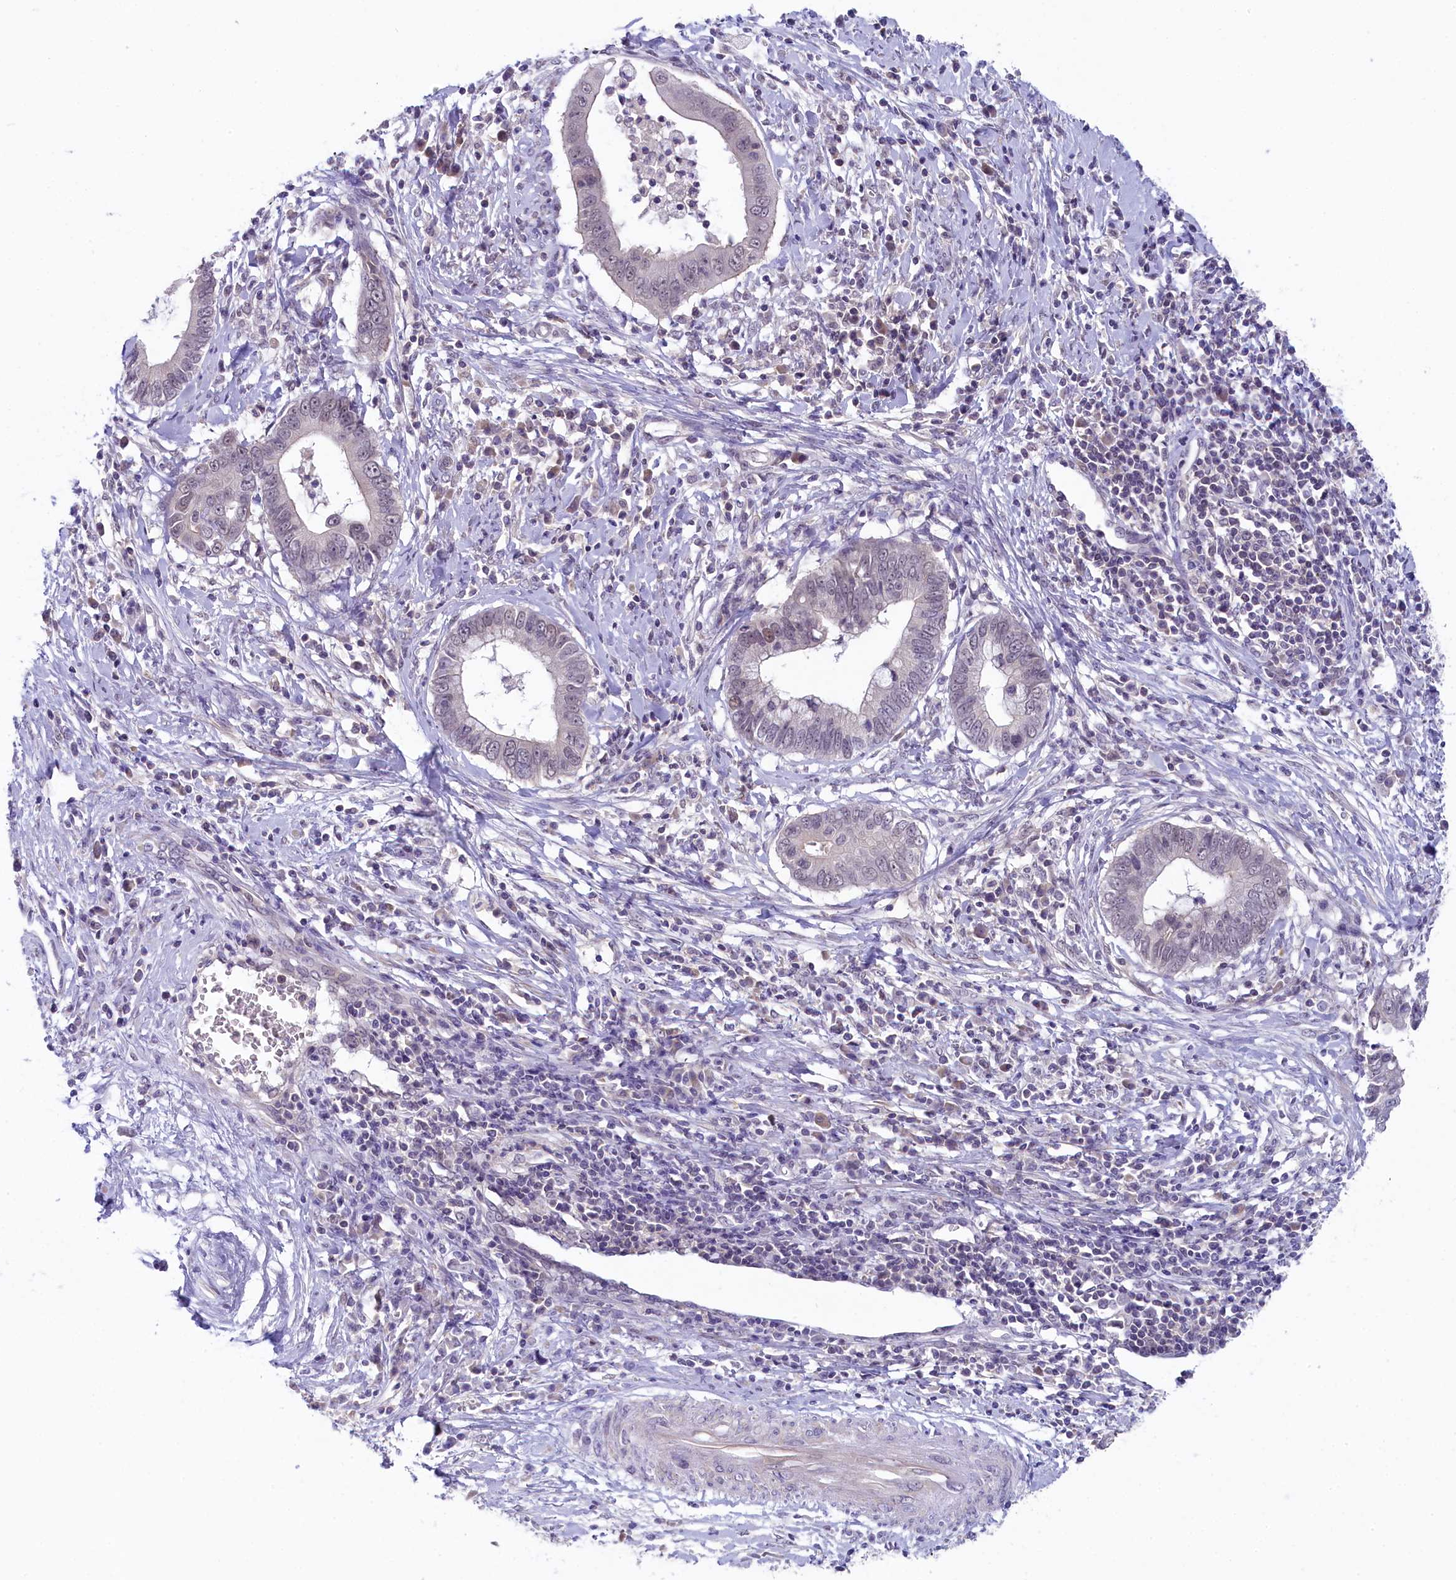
{"staining": {"intensity": "weak", "quantity": "25%-75%", "location": "nuclear"}, "tissue": "cervical cancer", "cell_type": "Tumor cells", "image_type": "cancer", "snomed": [{"axis": "morphology", "description": "Adenocarcinoma, NOS"}, {"axis": "topography", "description": "Cervix"}], "caption": "Protein expression by IHC reveals weak nuclear expression in about 25%-75% of tumor cells in cervical cancer (adenocarcinoma).", "gene": "CRAMP1", "patient": {"sex": "female", "age": 44}}